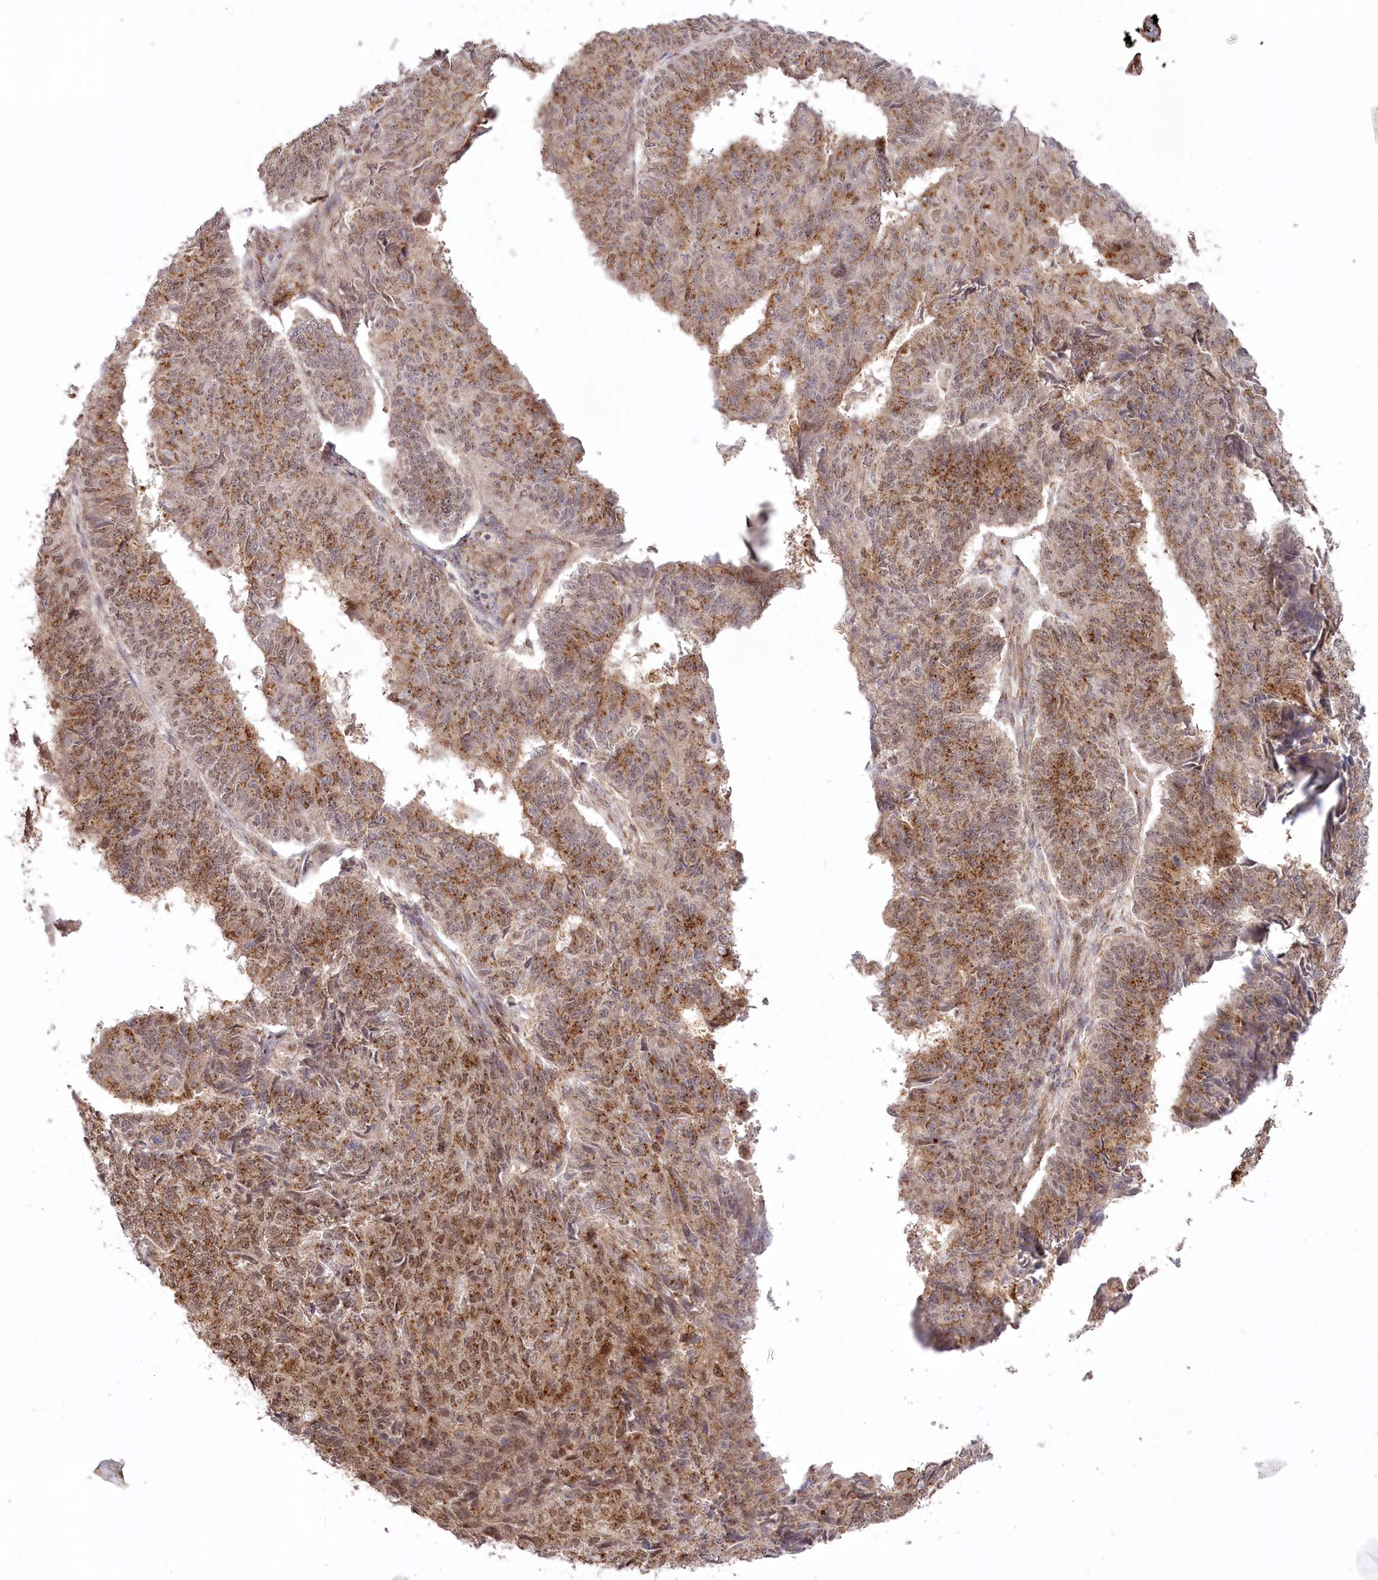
{"staining": {"intensity": "moderate", "quantity": ">75%", "location": "cytoplasmic/membranous"}, "tissue": "endometrial cancer", "cell_type": "Tumor cells", "image_type": "cancer", "snomed": [{"axis": "morphology", "description": "Adenocarcinoma, NOS"}, {"axis": "topography", "description": "Endometrium"}], "caption": "Tumor cells demonstrate medium levels of moderate cytoplasmic/membranous expression in about >75% of cells in human endometrial cancer.", "gene": "CCDC91", "patient": {"sex": "female", "age": 32}}